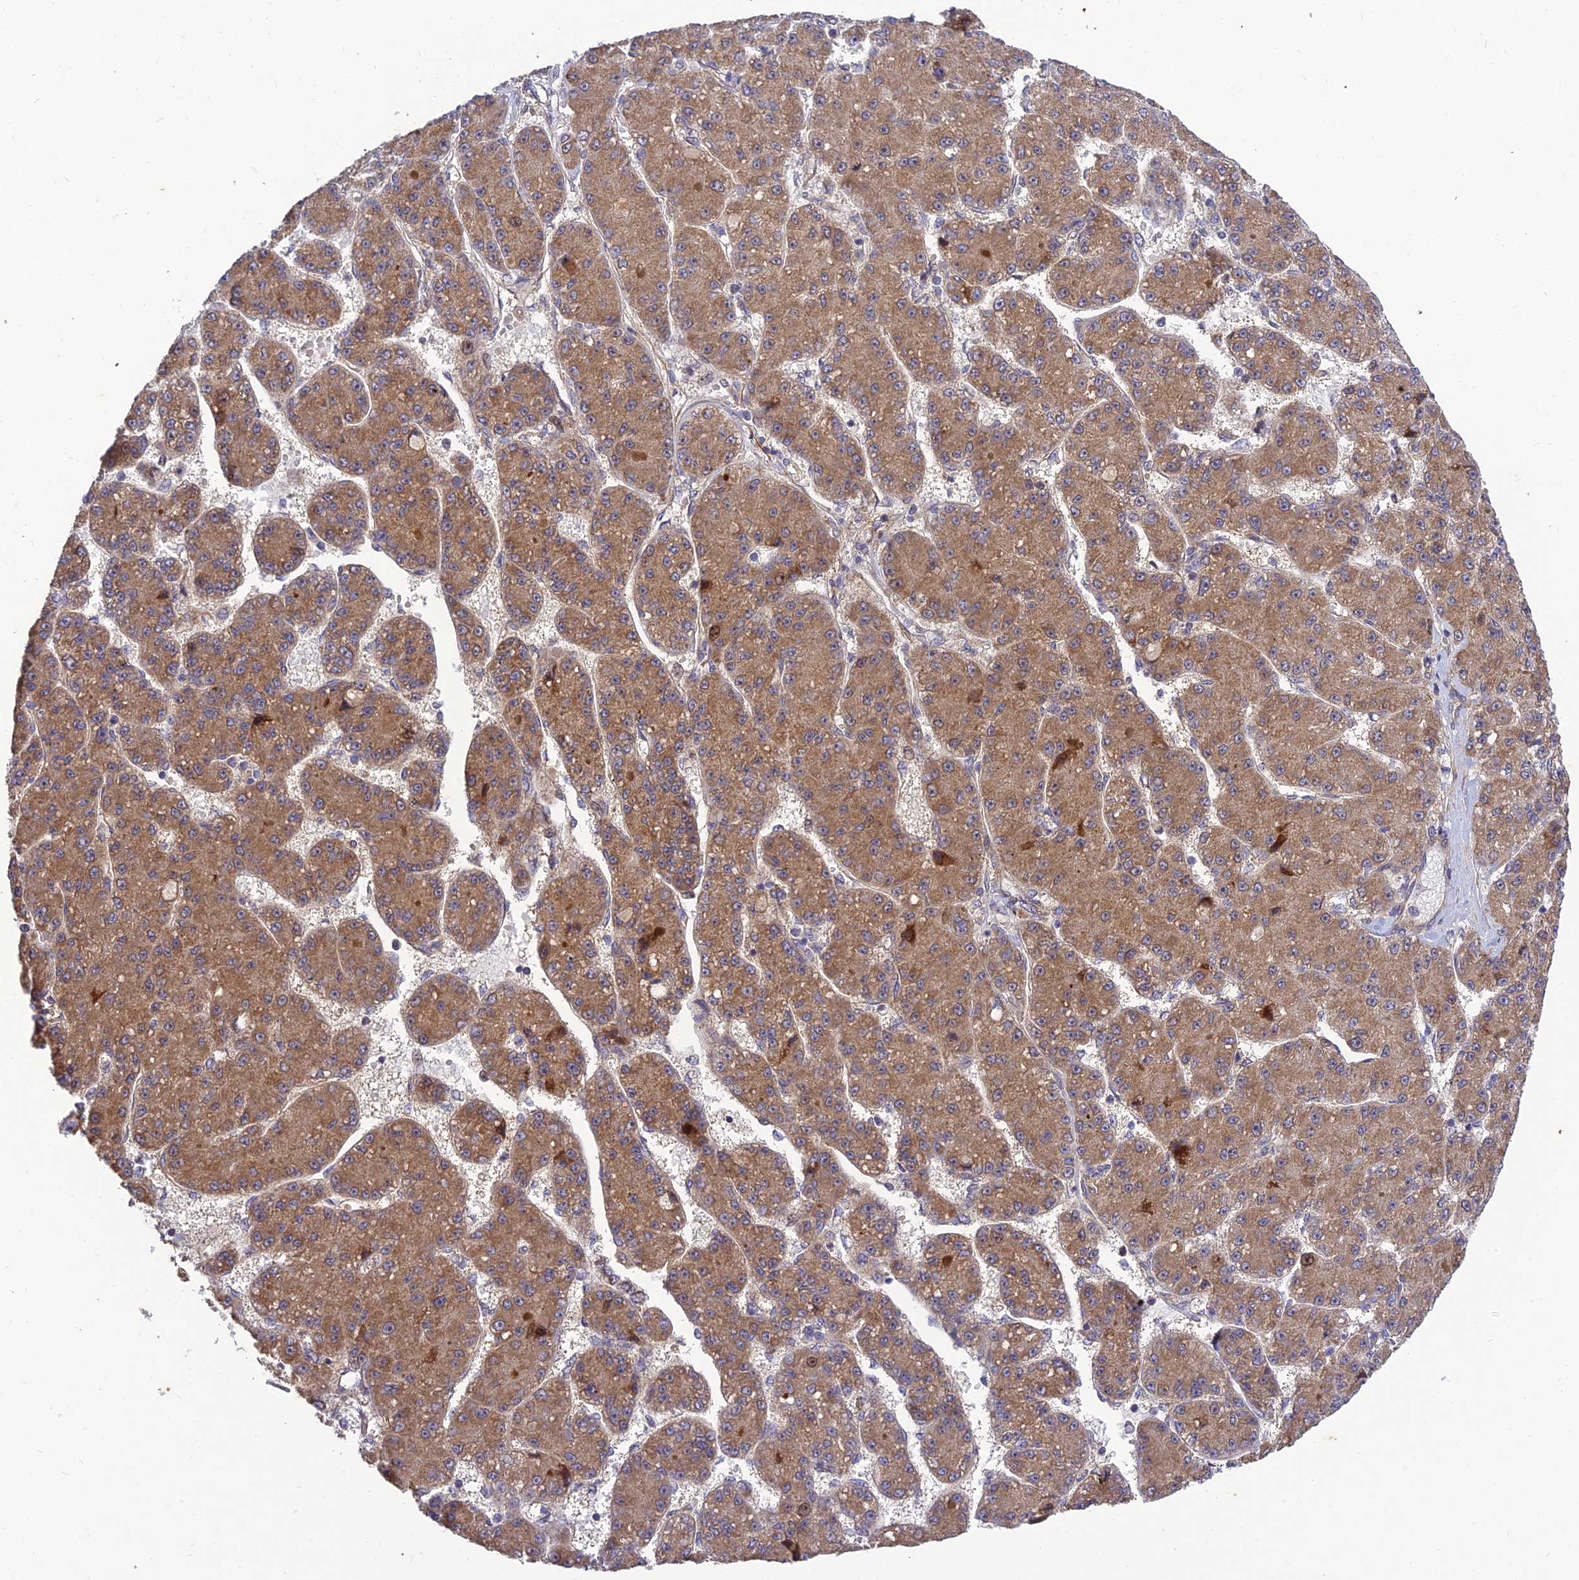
{"staining": {"intensity": "moderate", "quantity": ">75%", "location": "cytoplasmic/membranous"}, "tissue": "liver cancer", "cell_type": "Tumor cells", "image_type": "cancer", "snomed": [{"axis": "morphology", "description": "Carcinoma, Hepatocellular, NOS"}, {"axis": "topography", "description": "Liver"}], "caption": "Liver cancer (hepatocellular carcinoma) tissue exhibits moderate cytoplasmic/membranous staining in about >75% of tumor cells, visualized by immunohistochemistry.", "gene": "PLEKHG2", "patient": {"sex": "male", "age": 67}}